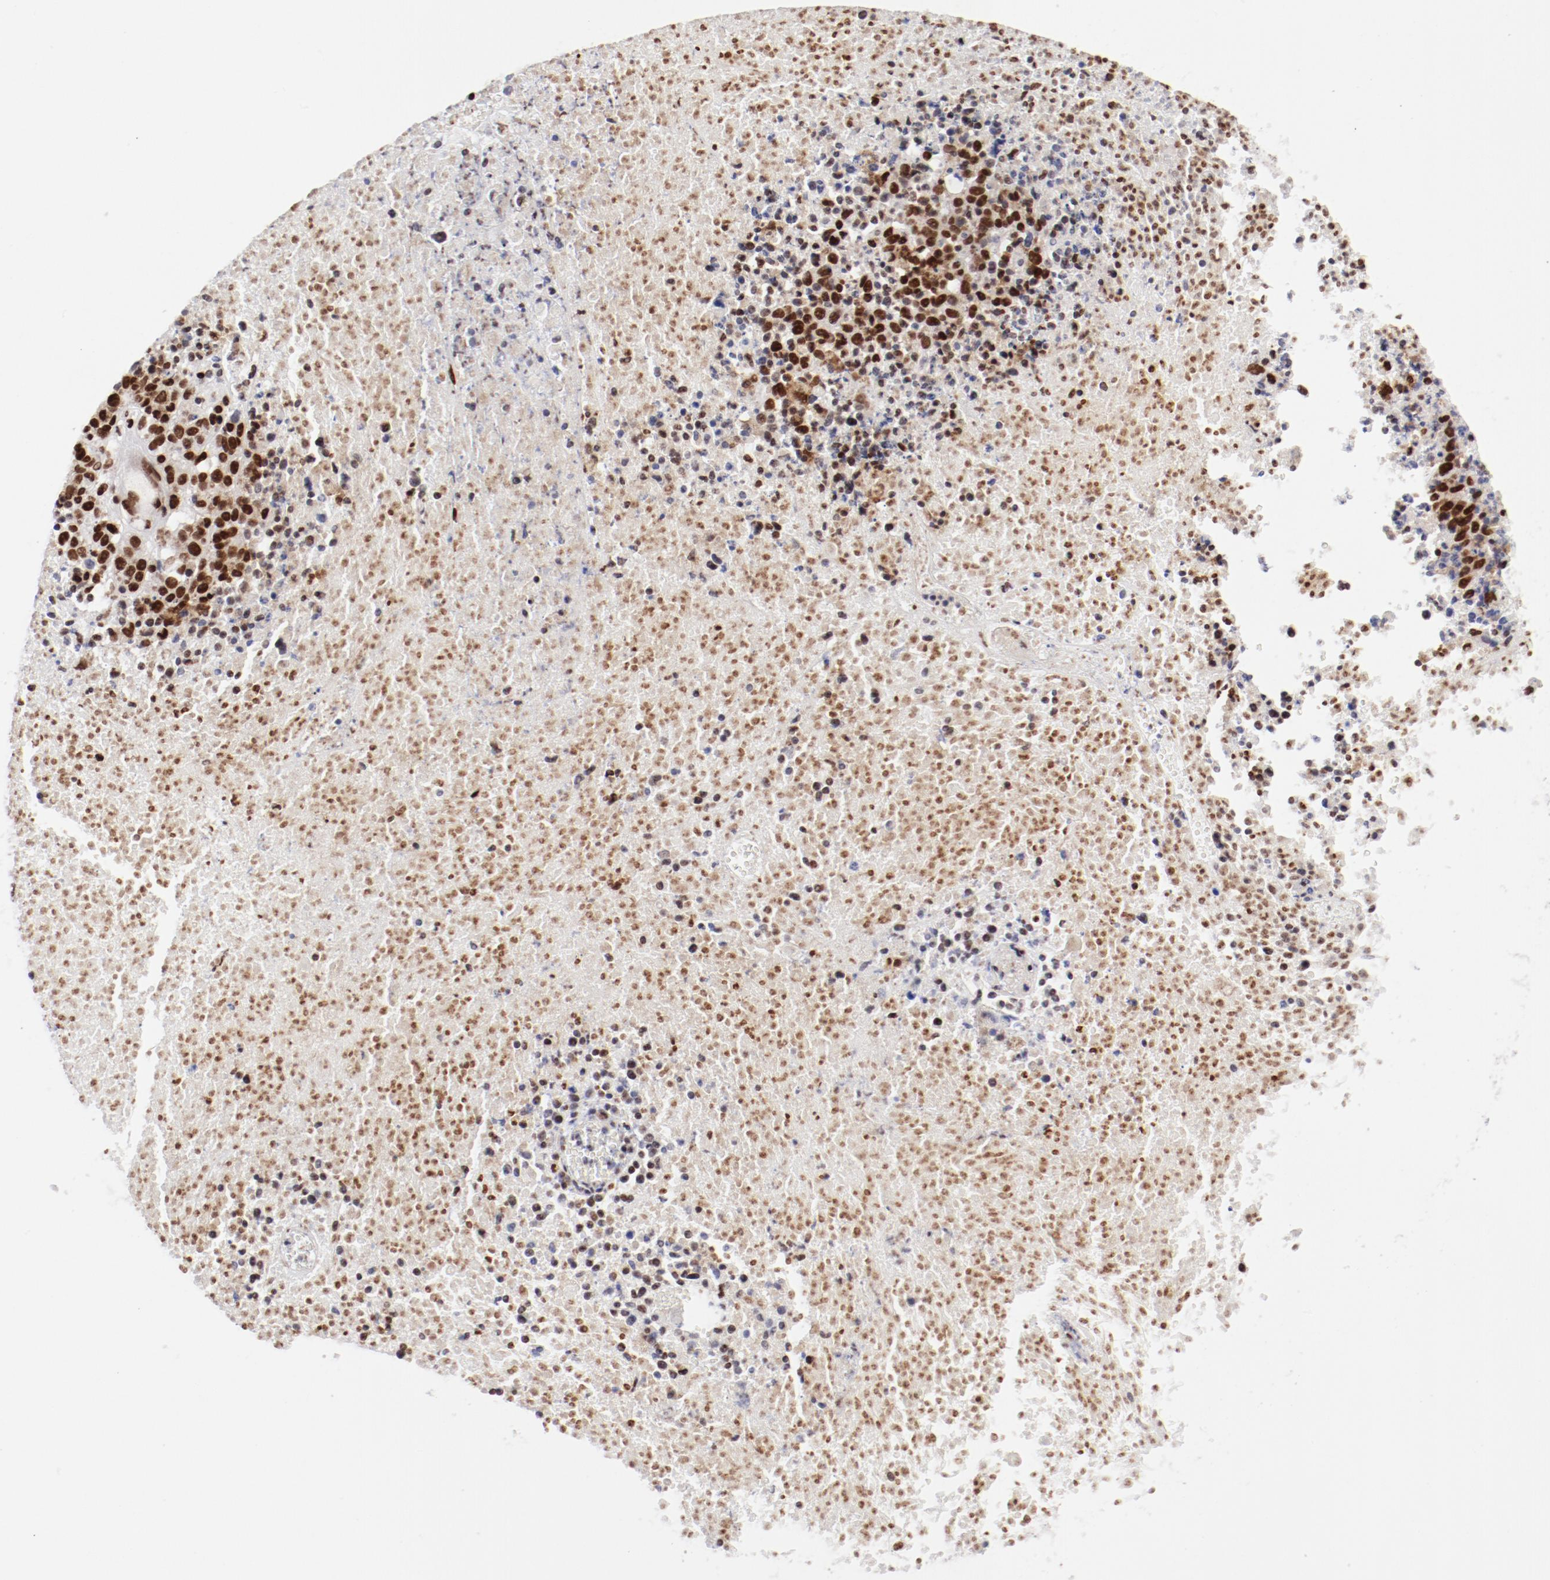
{"staining": {"intensity": "strong", "quantity": ">75%", "location": "nuclear"}, "tissue": "melanoma", "cell_type": "Tumor cells", "image_type": "cancer", "snomed": [{"axis": "morphology", "description": "Malignant melanoma, Metastatic site"}, {"axis": "topography", "description": "Cerebral cortex"}], "caption": "Brown immunohistochemical staining in human melanoma displays strong nuclear positivity in about >75% of tumor cells.", "gene": "NFYB", "patient": {"sex": "female", "age": 52}}